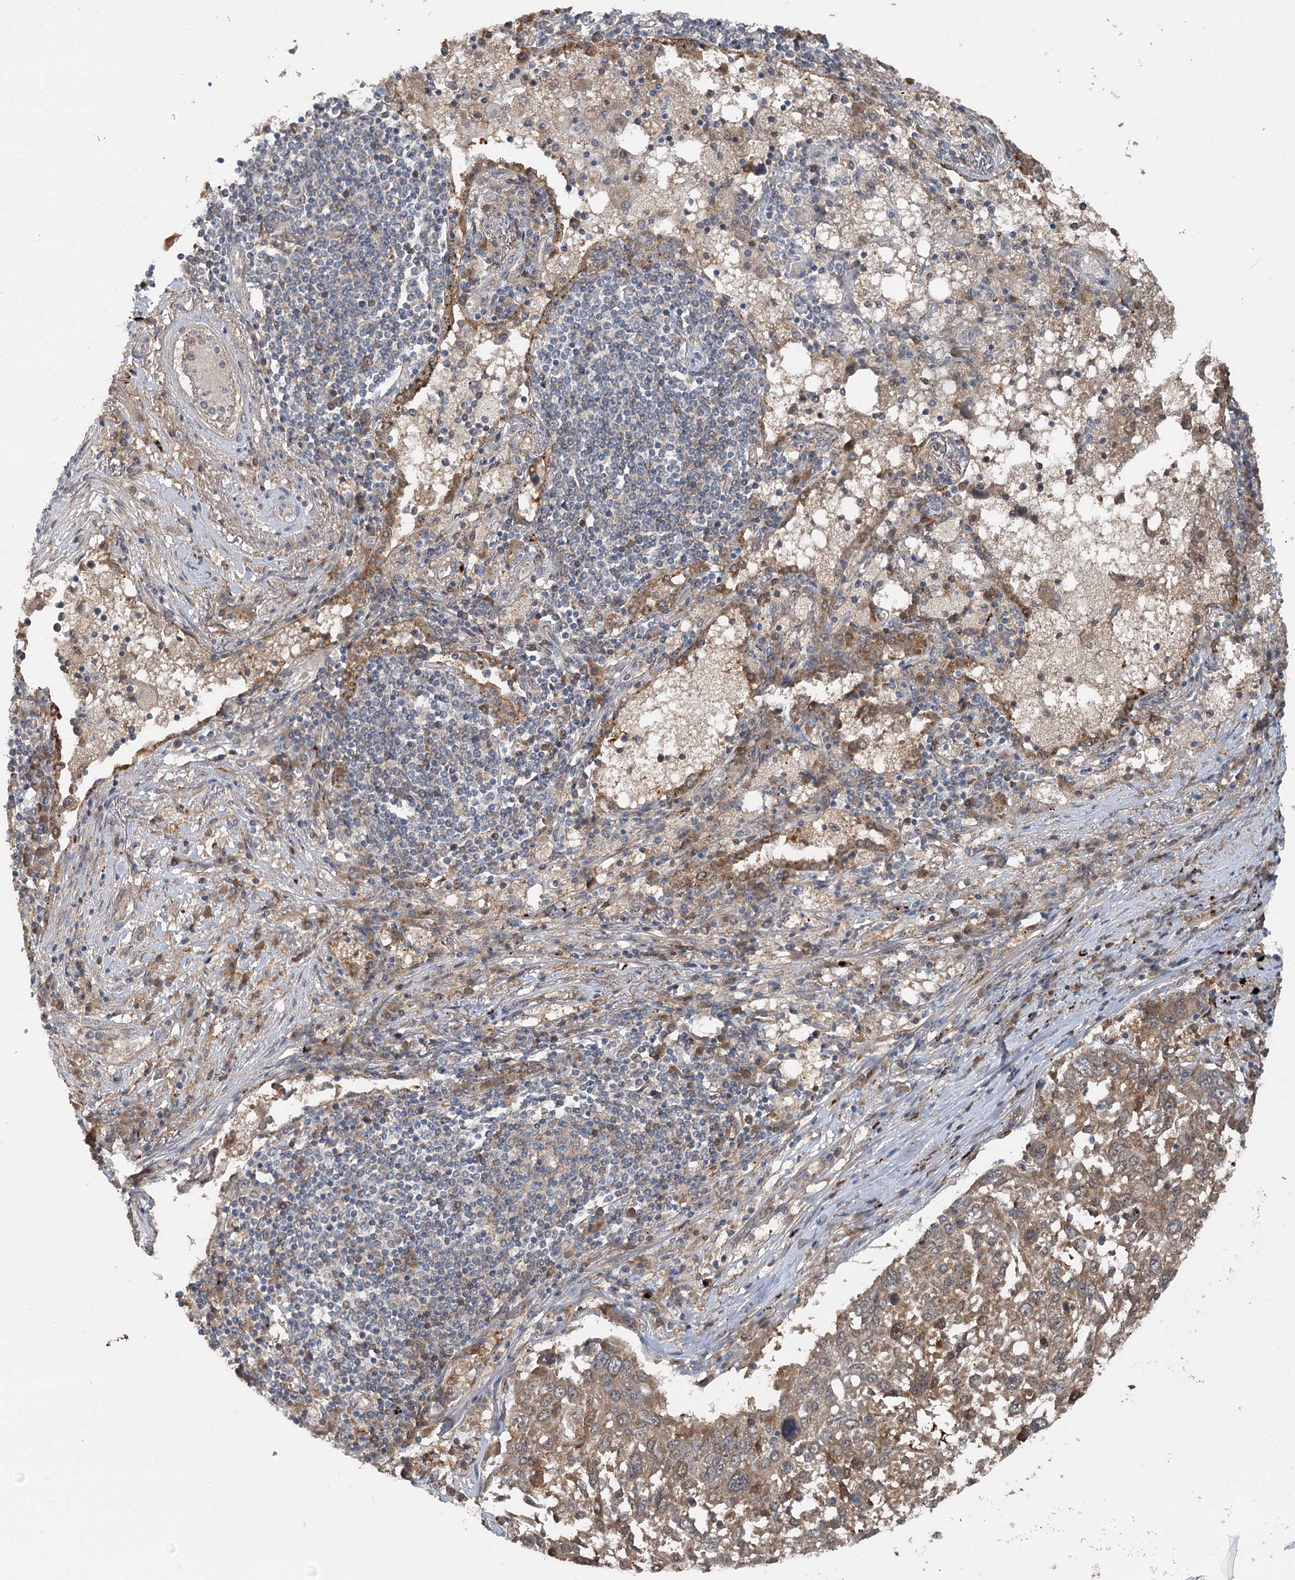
{"staining": {"intensity": "moderate", "quantity": ">75%", "location": "cytoplasmic/membranous"}, "tissue": "lung cancer", "cell_type": "Tumor cells", "image_type": "cancer", "snomed": [{"axis": "morphology", "description": "Squamous cell carcinoma, NOS"}, {"axis": "topography", "description": "Lung"}], "caption": "IHC micrograph of lung cancer (squamous cell carcinoma) stained for a protein (brown), which reveals medium levels of moderate cytoplasmic/membranous staining in approximately >75% of tumor cells.", "gene": "PYROXD2", "patient": {"sex": "male", "age": 65}}